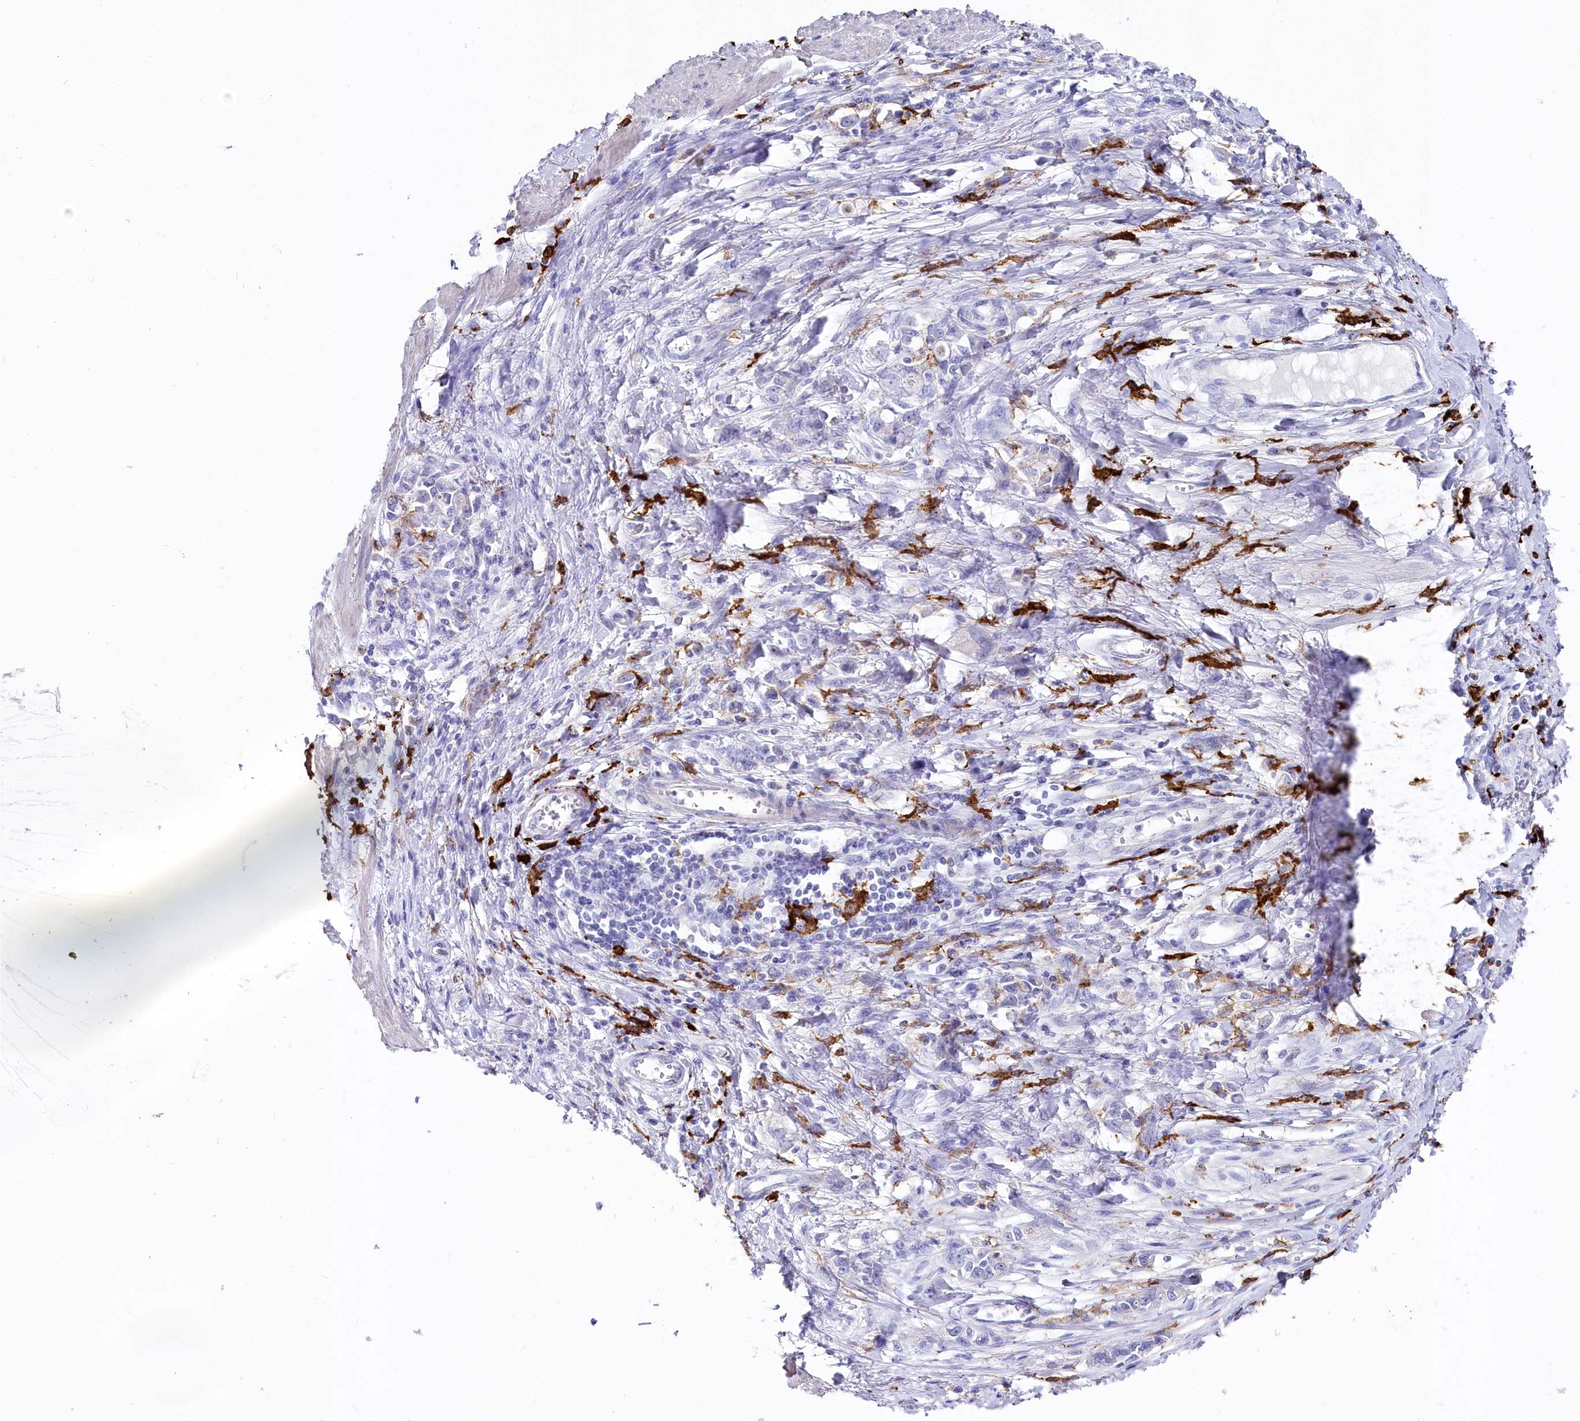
{"staining": {"intensity": "negative", "quantity": "none", "location": "none"}, "tissue": "stomach cancer", "cell_type": "Tumor cells", "image_type": "cancer", "snomed": [{"axis": "morphology", "description": "Adenocarcinoma, NOS"}, {"axis": "topography", "description": "Stomach"}], "caption": "This is a photomicrograph of immunohistochemistry (IHC) staining of stomach cancer, which shows no staining in tumor cells. (DAB (3,3'-diaminobenzidine) immunohistochemistry (IHC) visualized using brightfield microscopy, high magnification).", "gene": "CLEC4M", "patient": {"sex": "female", "age": 76}}